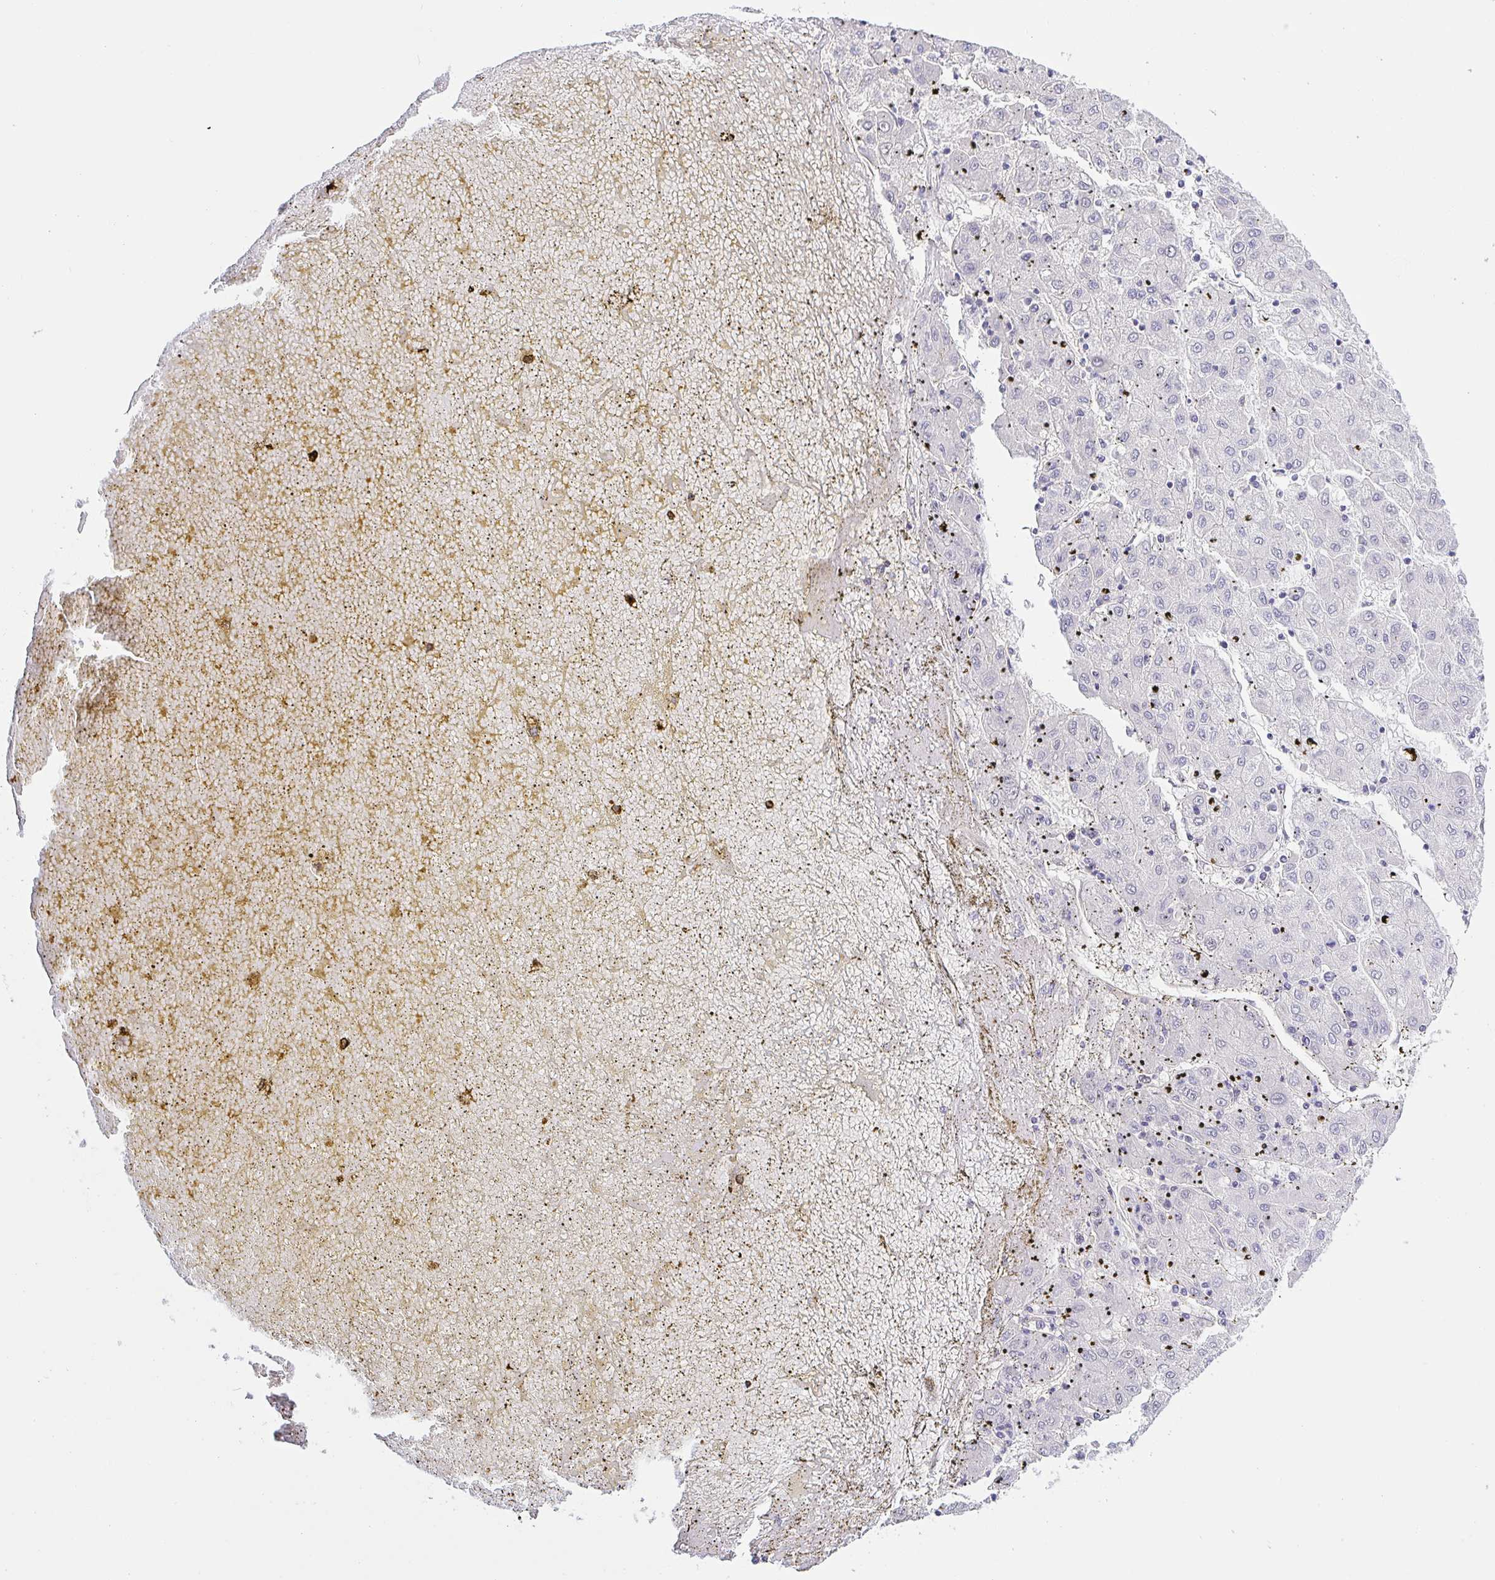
{"staining": {"intensity": "negative", "quantity": "none", "location": "none"}, "tissue": "liver cancer", "cell_type": "Tumor cells", "image_type": "cancer", "snomed": [{"axis": "morphology", "description": "Carcinoma, Hepatocellular, NOS"}, {"axis": "topography", "description": "Liver"}], "caption": "Protein analysis of liver hepatocellular carcinoma reveals no significant expression in tumor cells.", "gene": "HYPK", "patient": {"sex": "male", "age": 72}}